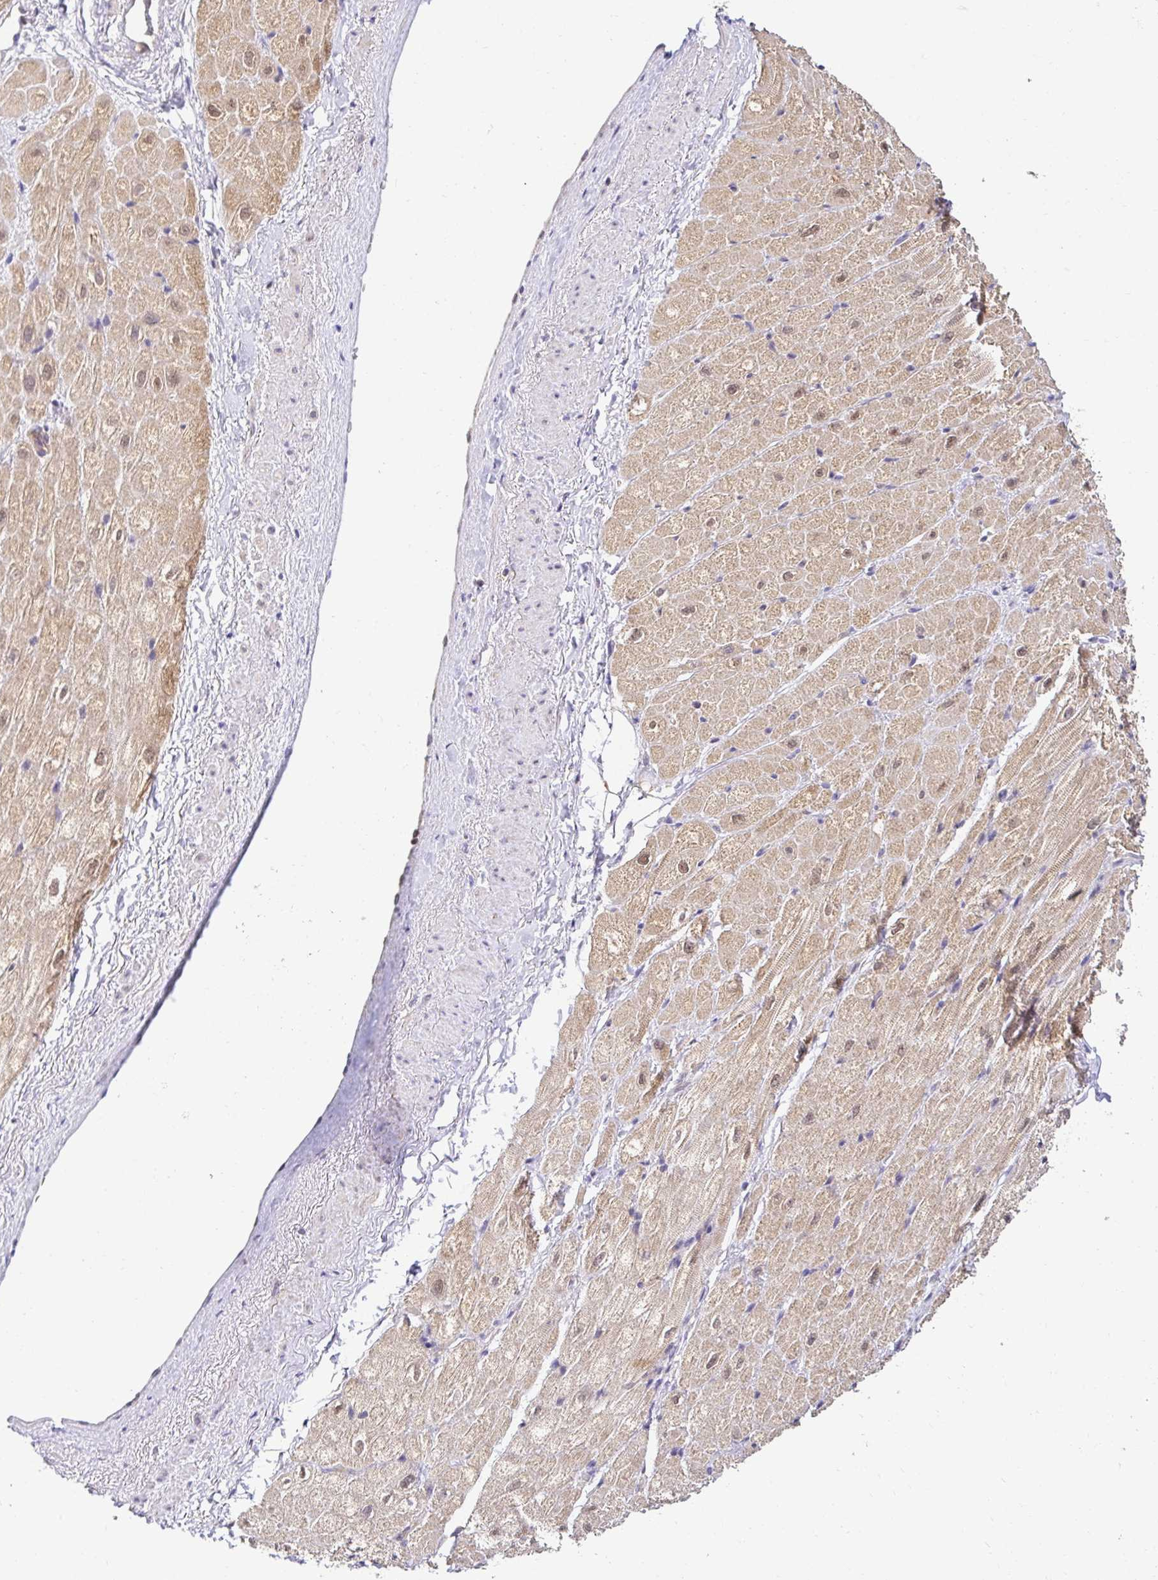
{"staining": {"intensity": "moderate", "quantity": ">75%", "location": "cytoplasmic/membranous,nuclear"}, "tissue": "heart muscle", "cell_type": "Cardiomyocytes", "image_type": "normal", "snomed": [{"axis": "morphology", "description": "Normal tissue, NOS"}, {"axis": "topography", "description": "Heart"}], "caption": "This histopathology image demonstrates unremarkable heart muscle stained with immunohistochemistry (IHC) to label a protein in brown. The cytoplasmic/membranous,nuclear of cardiomyocytes show moderate positivity for the protein. Nuclei are counter-stained blue.", "gene": "PSMA4", "patient": {"sex": "male", "age": 62}}